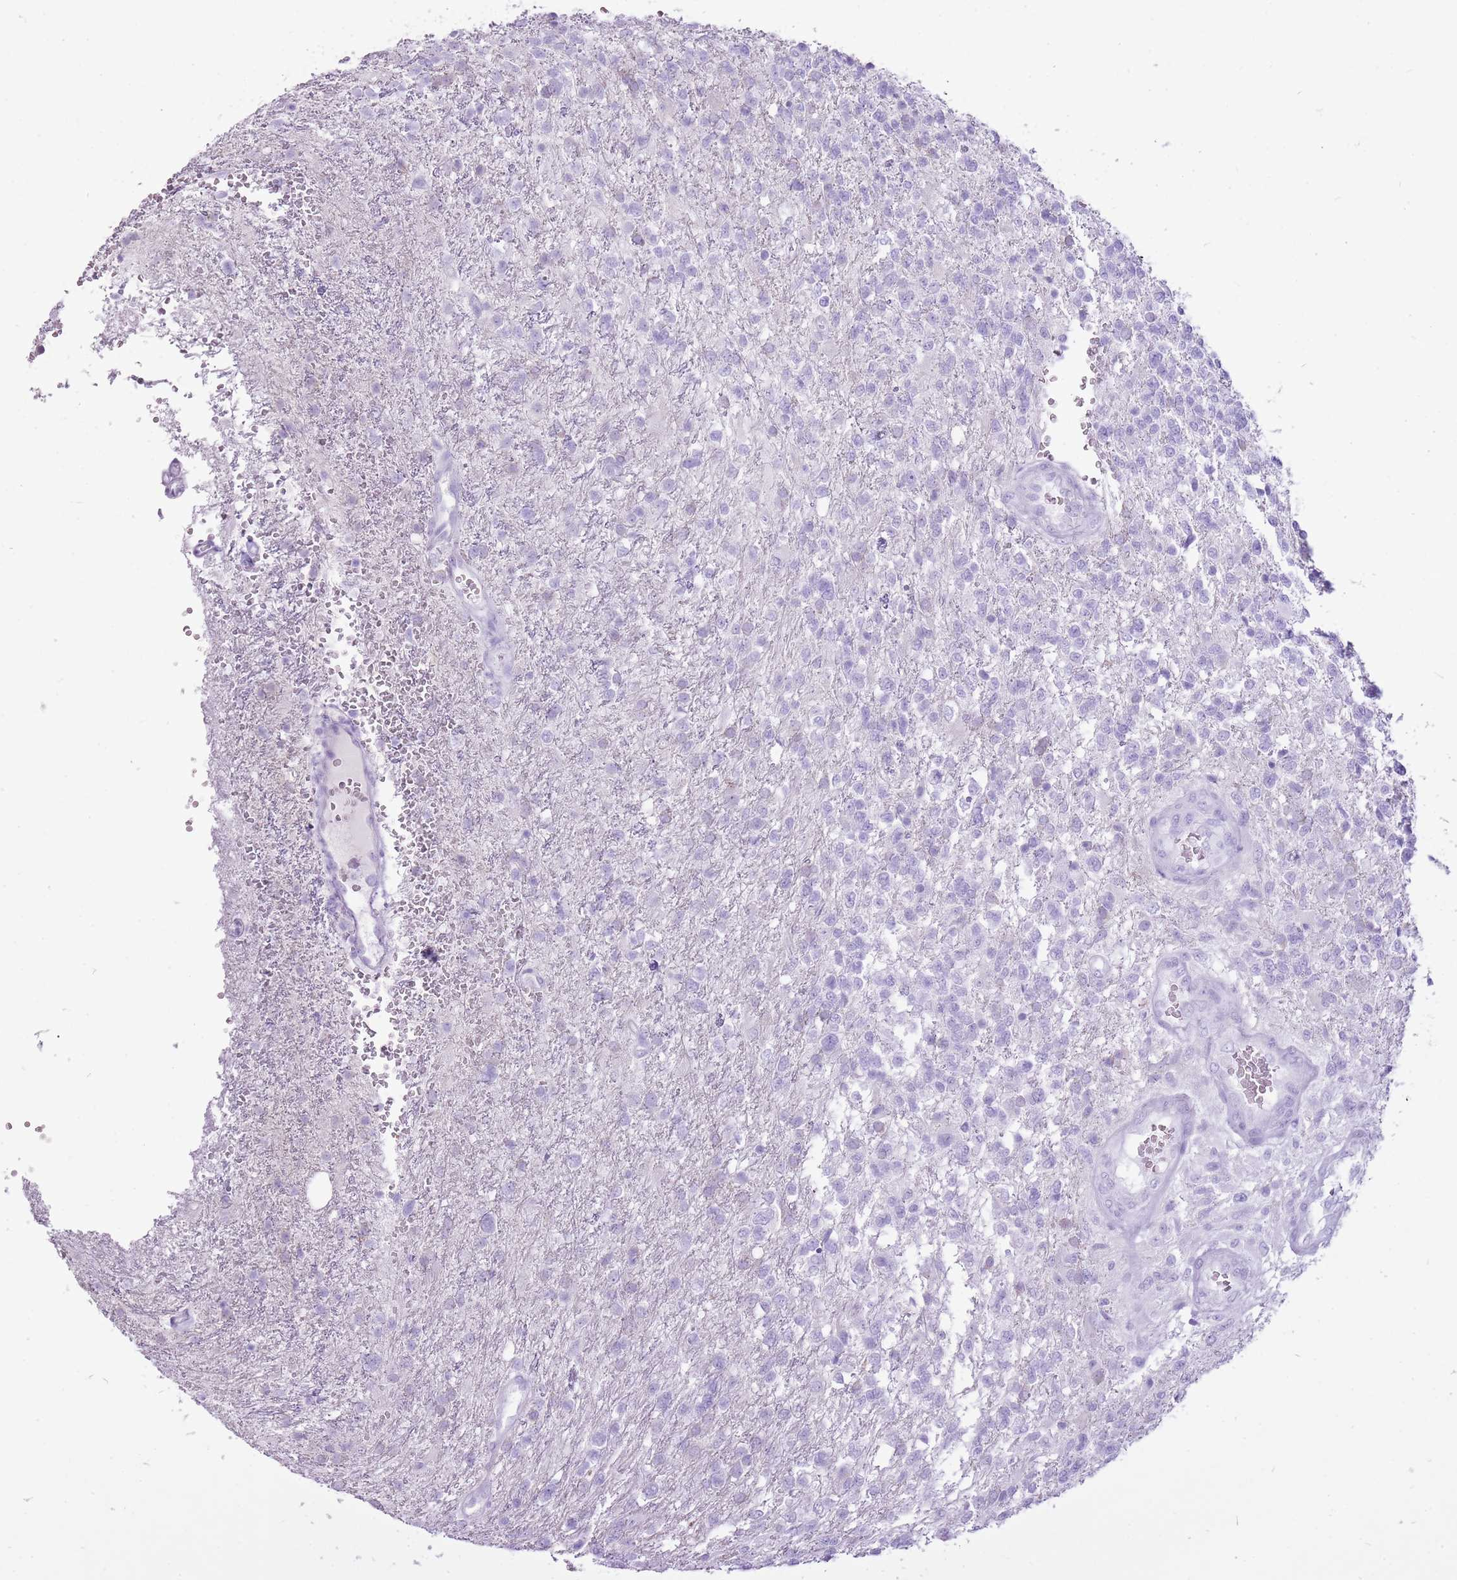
{"staining": {"intensity": "negative", "quantity": "none", "location": "none"}, "tissue": "glioma", "cell_type": "Tumor cells", "image_type": "cancer", "snomed": [{"axis": "morphology", "description": "Glioma, malignant, High grade"}, {"axis": "topography", "description": "Brain"}], "caption": "The immunohistochemistry image has no significant positivity in tumor cells of high-grade glioma (malignant) tissue.", "gene": "CNFN", "patient": {"sex": "male", "age": 56}}